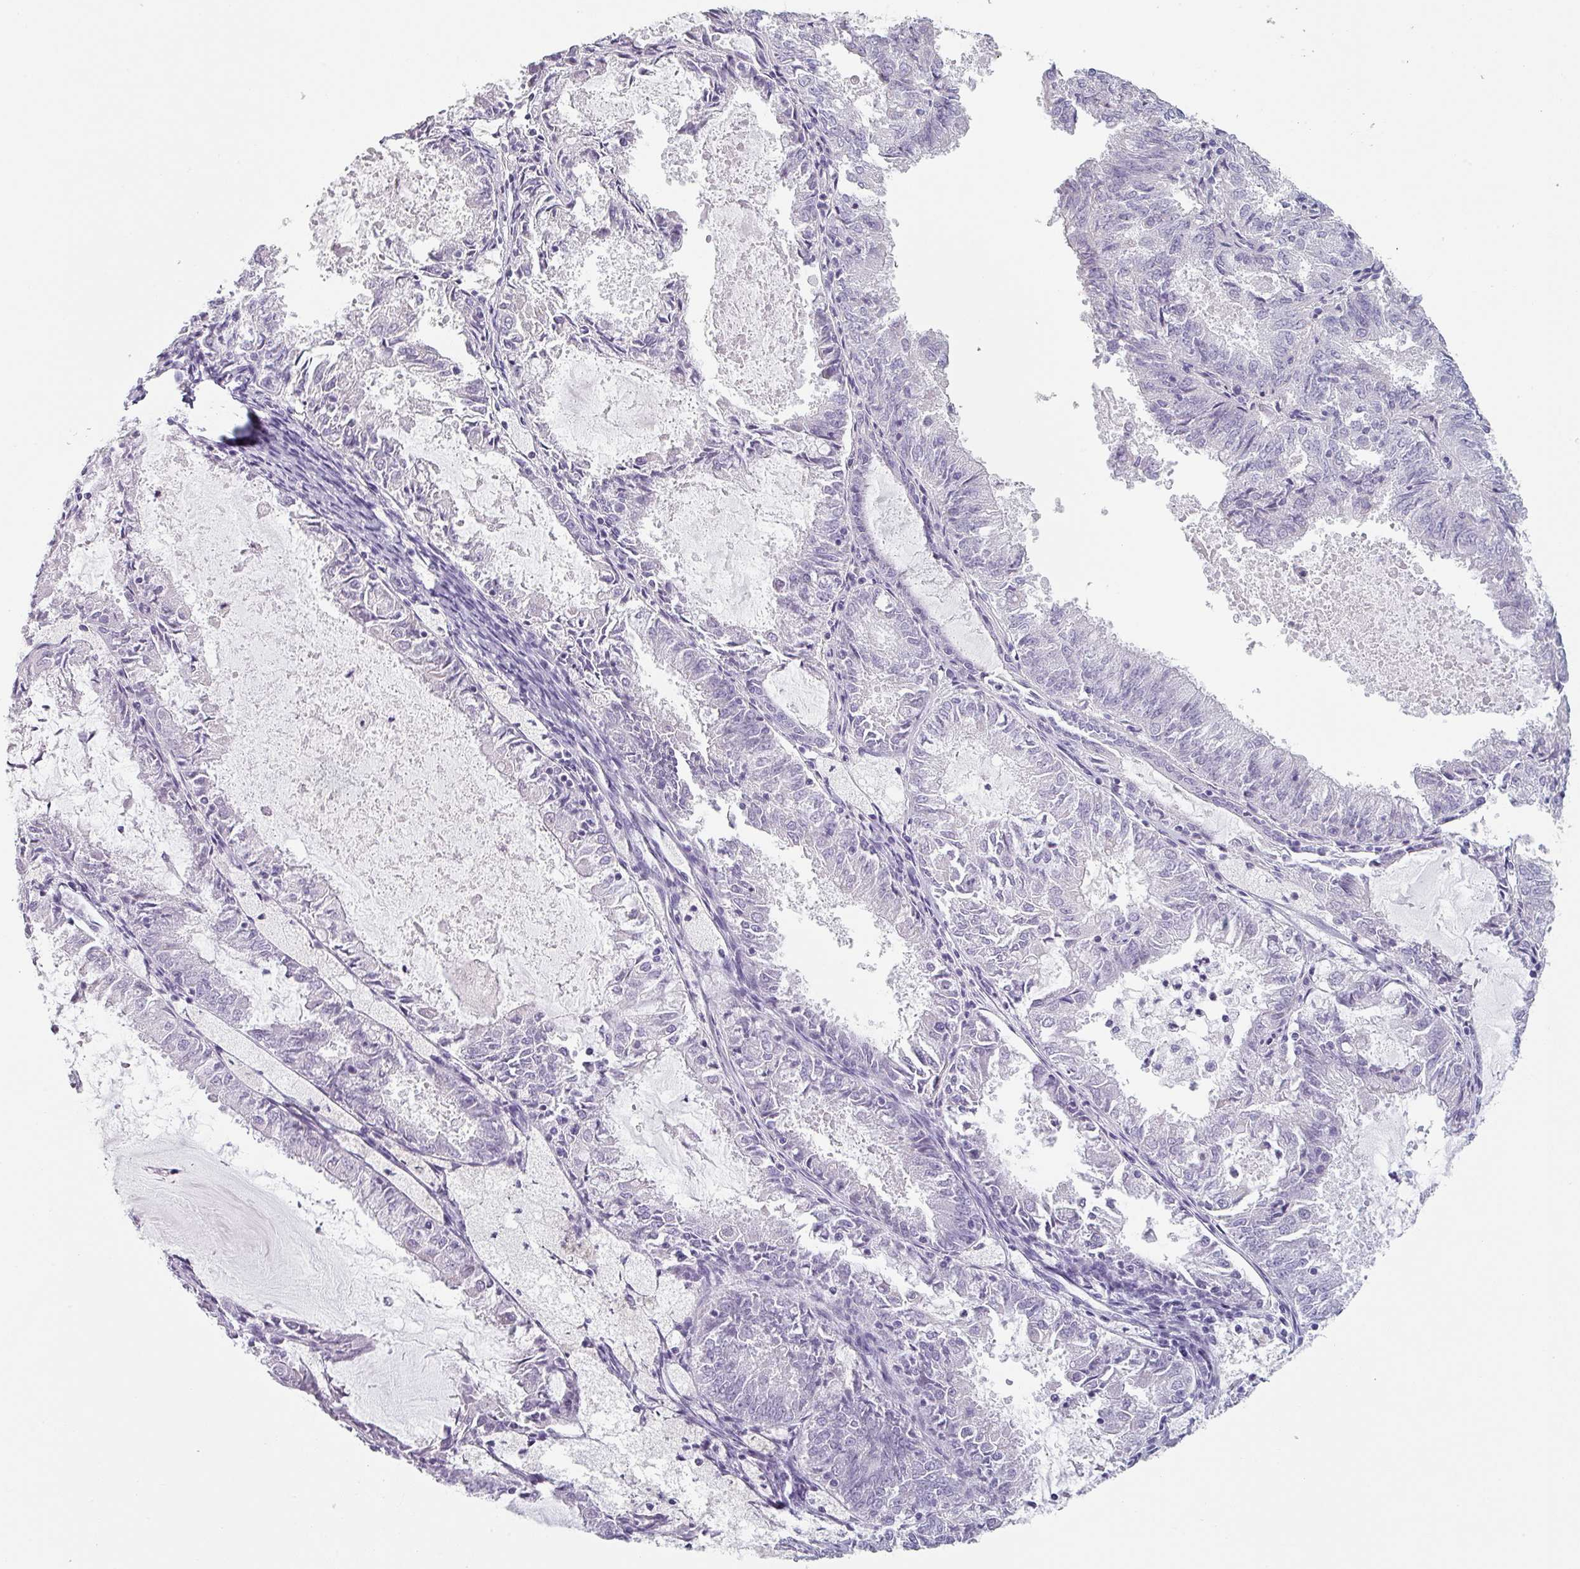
{"staining": {"intensity": "negative", "quantity": "none", "location": "none"}, "tissue": "endometrial cancer", "cell_type": "Tumor cells", "image_type": "cancer", "snomed": [{"axis": "morphology", "description": "Adenocarcinoma, NOS"}, {"axis": "topography", "description": "Endometrium"}], "caption": "IHC of human endometrial cancer demonstrates no positivity in tumor cells.", "gene": "SFTPA1", "patient": {"sex": "female", "age": 57}}